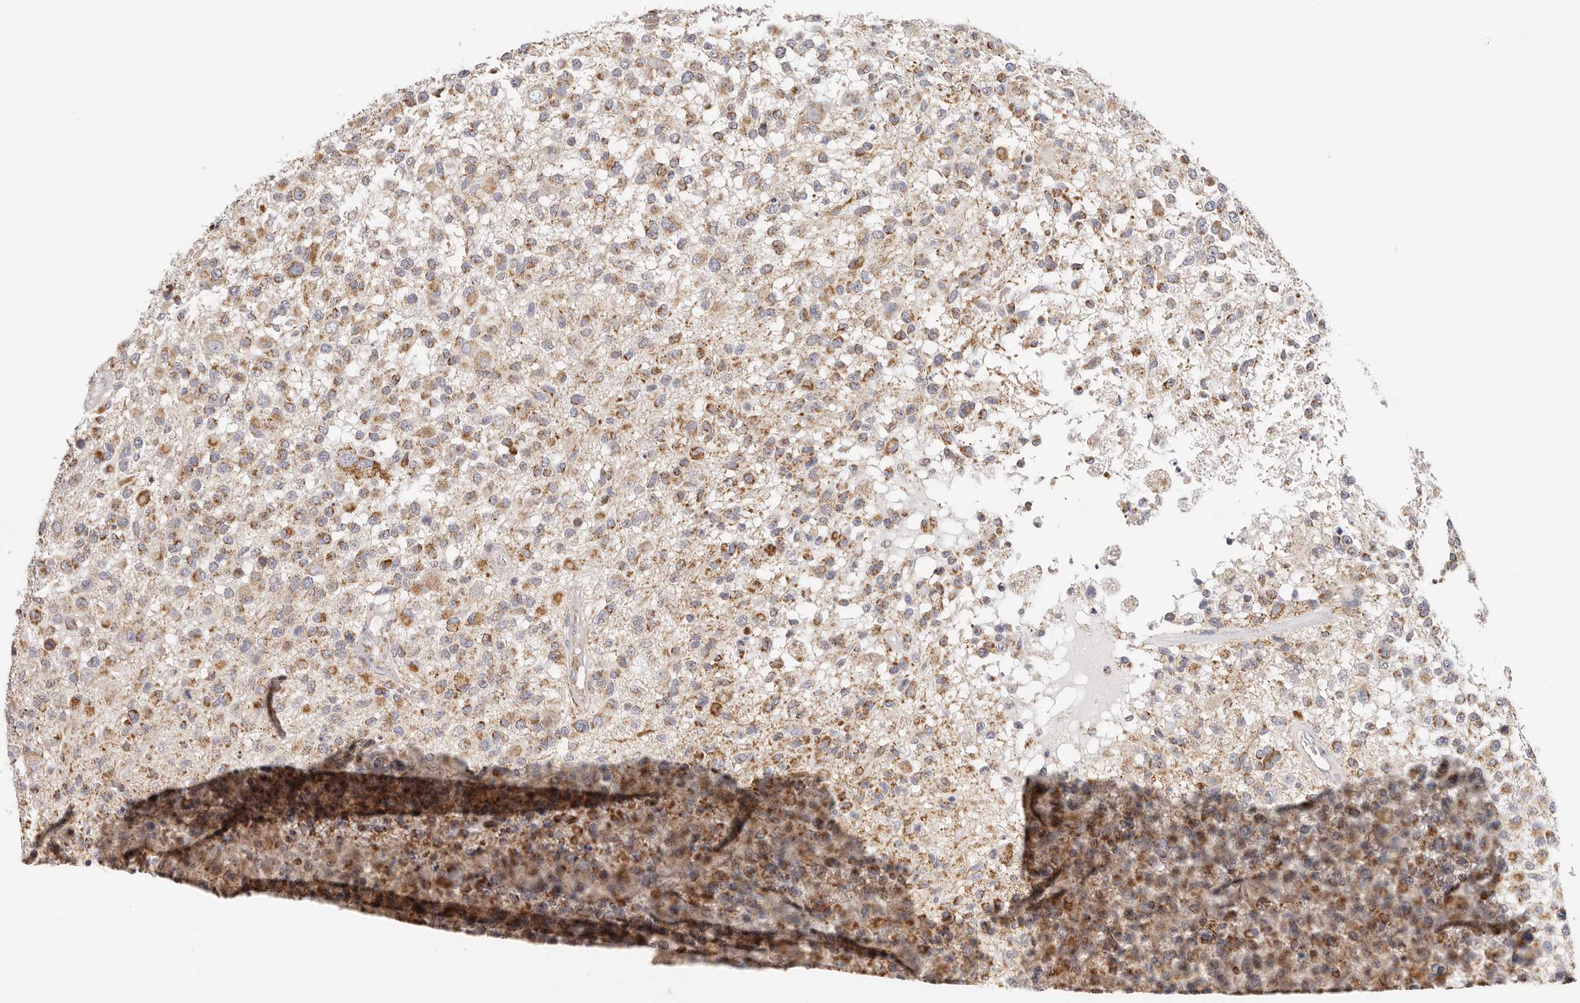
{"staining": {"intensity": "moderate", "quantity": "25%-75%", "location": "cytoplasmic/membranous"}, "tissue": "glioma", "cell_type": "Tumor cells", "image_type": "cancer", "snomed": [{"axis": "morphology", "description": "Glioma, malignant, High grade"}, {"axis": "morphology", "description": "Glioblastoma, NOS"}, {"axis": "topography", "description": "Brain"}], "caption": "IHC (DAB) staining of glioblastoma reveals moderate cytoplasmic/membranous protein staining in about 25%-75% of tumor cells. (DAB (3,3'-diaminobenzidine) = brown stain, brightfield microscopy at high magnification).", "gene": "AFDN", "patient": {"sex": "male", "age": 60}}